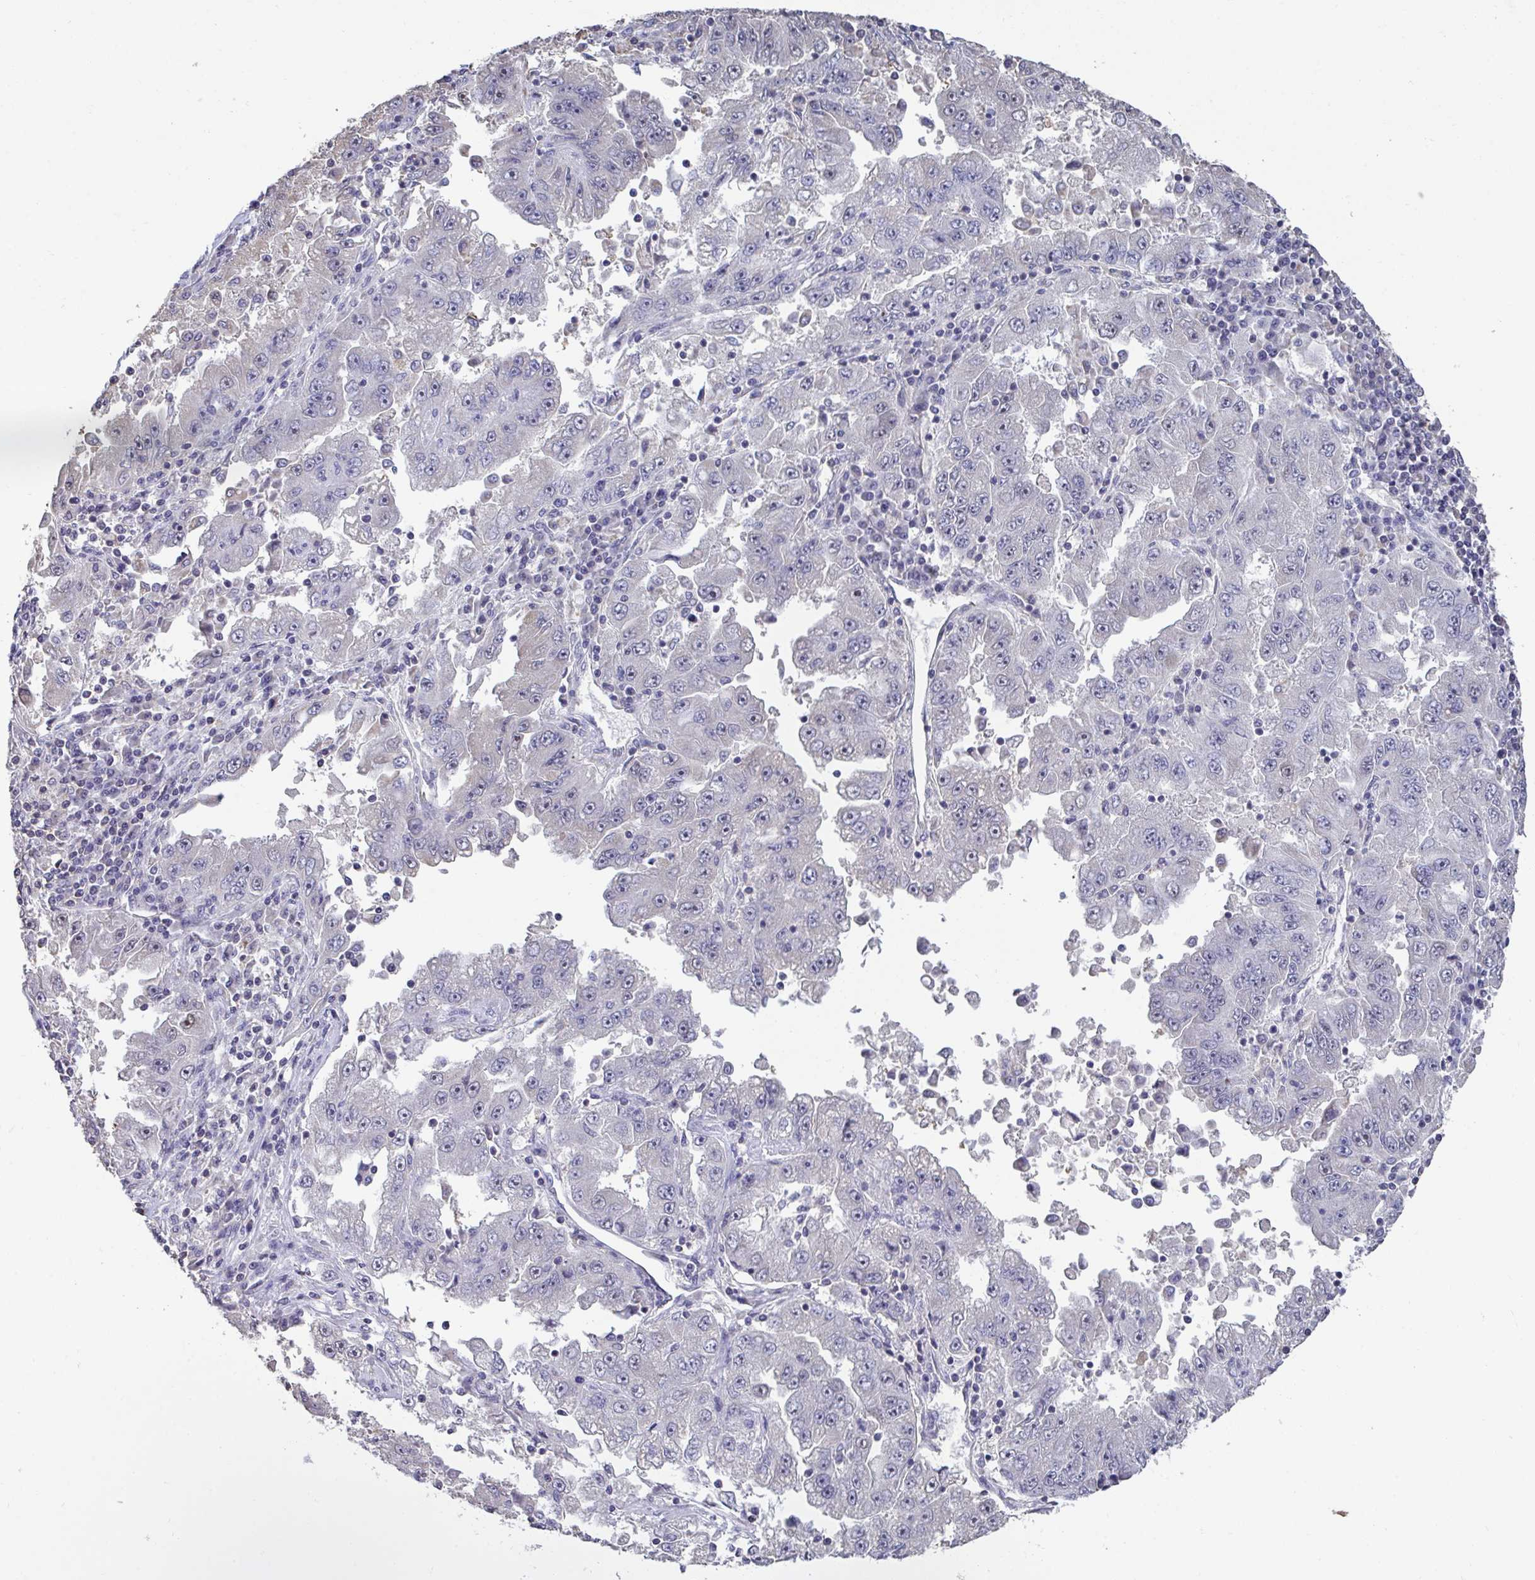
{"staining": {"intensity": "negative", "quantity": "none", "location": "none"}, "tissue": "lung cancer", "cell_type": "Tumor cells", "image_type": "cancer", "snomed": [{"axis": "morphology", "description": "Adenocarcinoma, NOS"}, {"axis": "morphology", "description": "Adenocarcinoma primary or metastatic"}, {"axis": "topography", "description": "Lung"}], "caption": "Tumor cells are negative for brown protein staining in adenocarcinoma (lung).", "gene": "SENP3", "patient": {"sex": "male", "age": 74}}